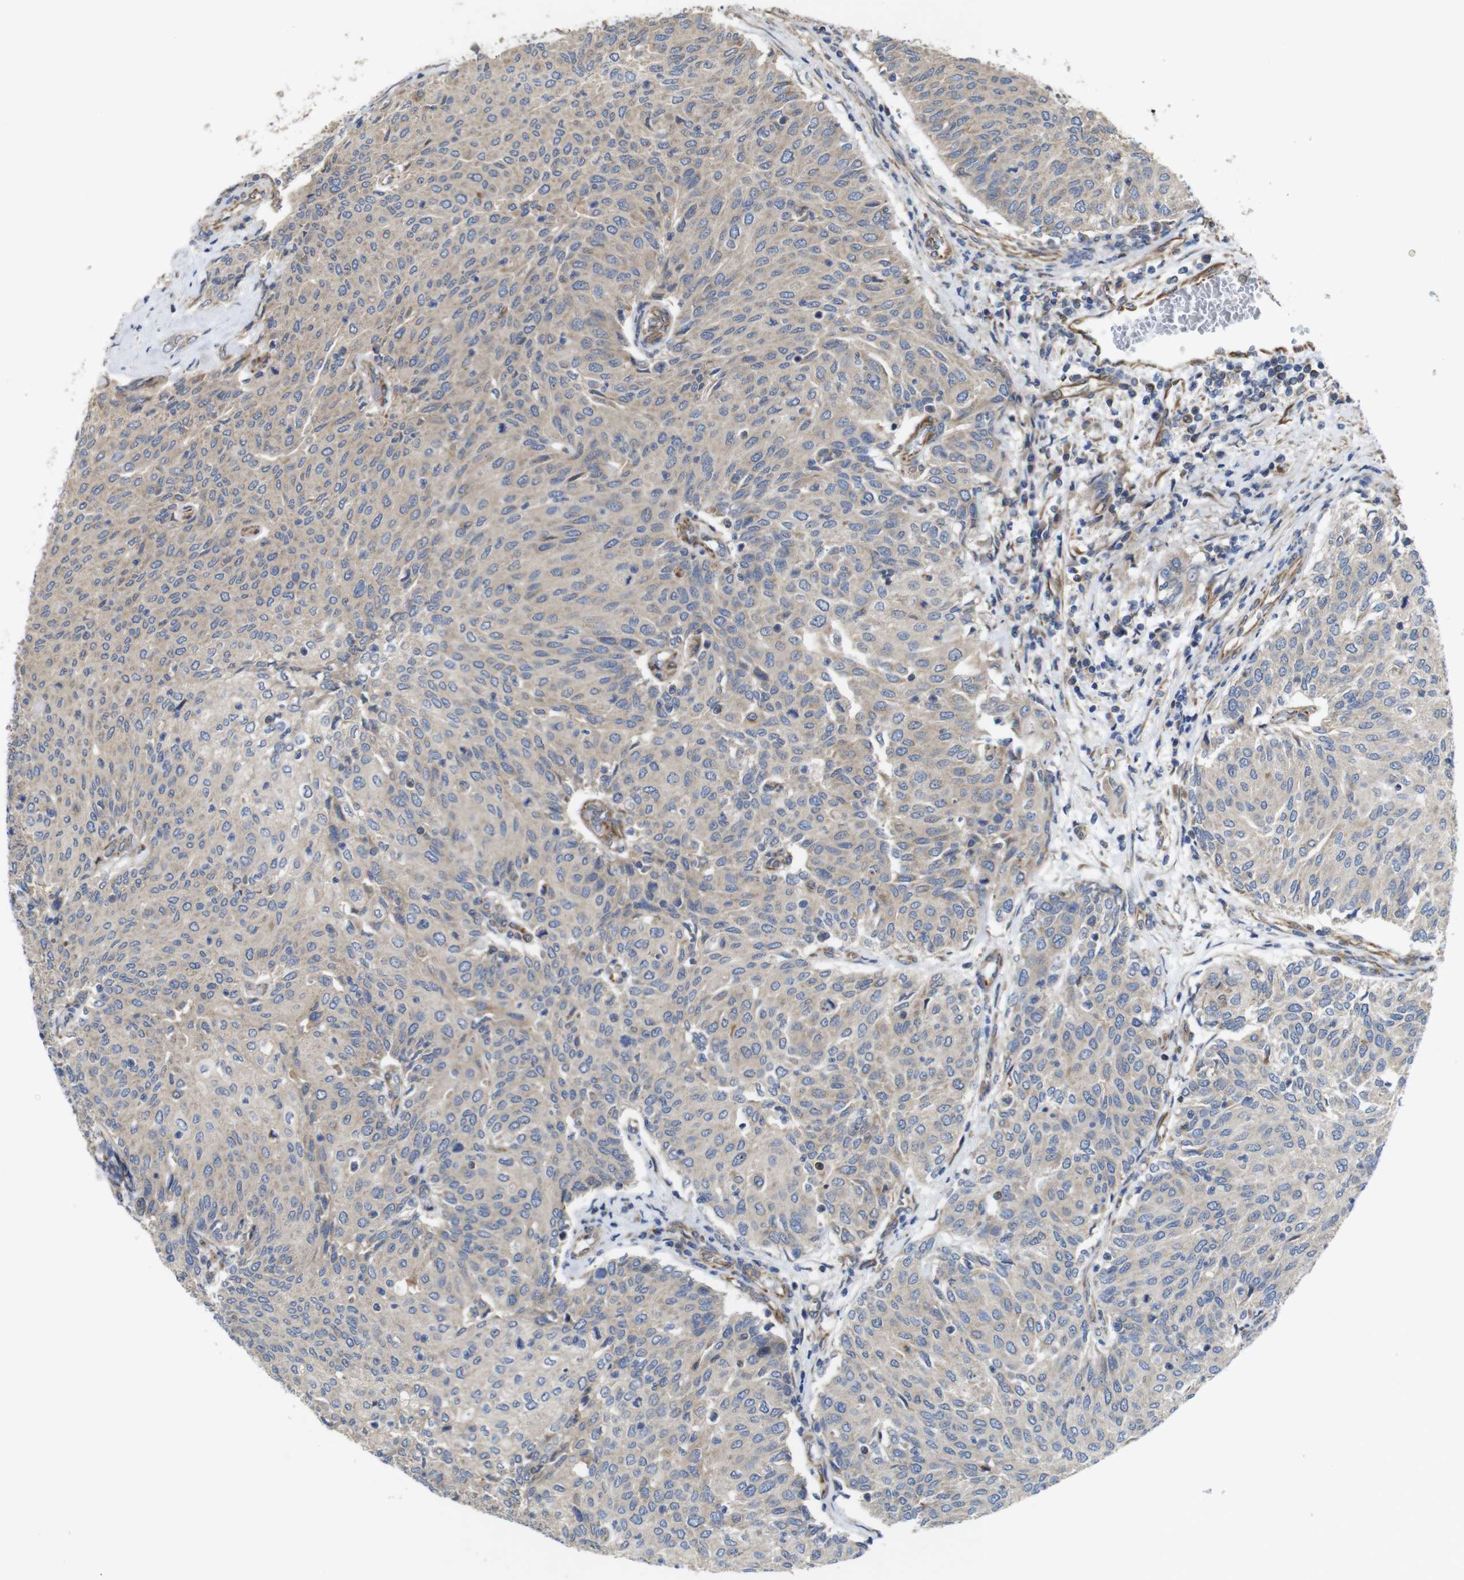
{"staining": {"intensity": "weak", "quantity": "25%-75%", "location": "cytoplasmic/membranous"}, "tissue": "urothelial cancer", "cell_type": "Tumor cells", "image_type": "cancer", "snomed": [{"axis": "morphology", "description": "Urothelial carcinoma, Low grade"}, {"axis": "topography", "description": "Urinary bladder"}], "caption": "Immunohistochemical staining of urothelial carcinoma (low-grade) displays low levels of weak cytoplasmic/membranous staining in about 25%-75% of tumor cells.", "gene": "POMK", "patient": {"sex": "female", "age": 79}}